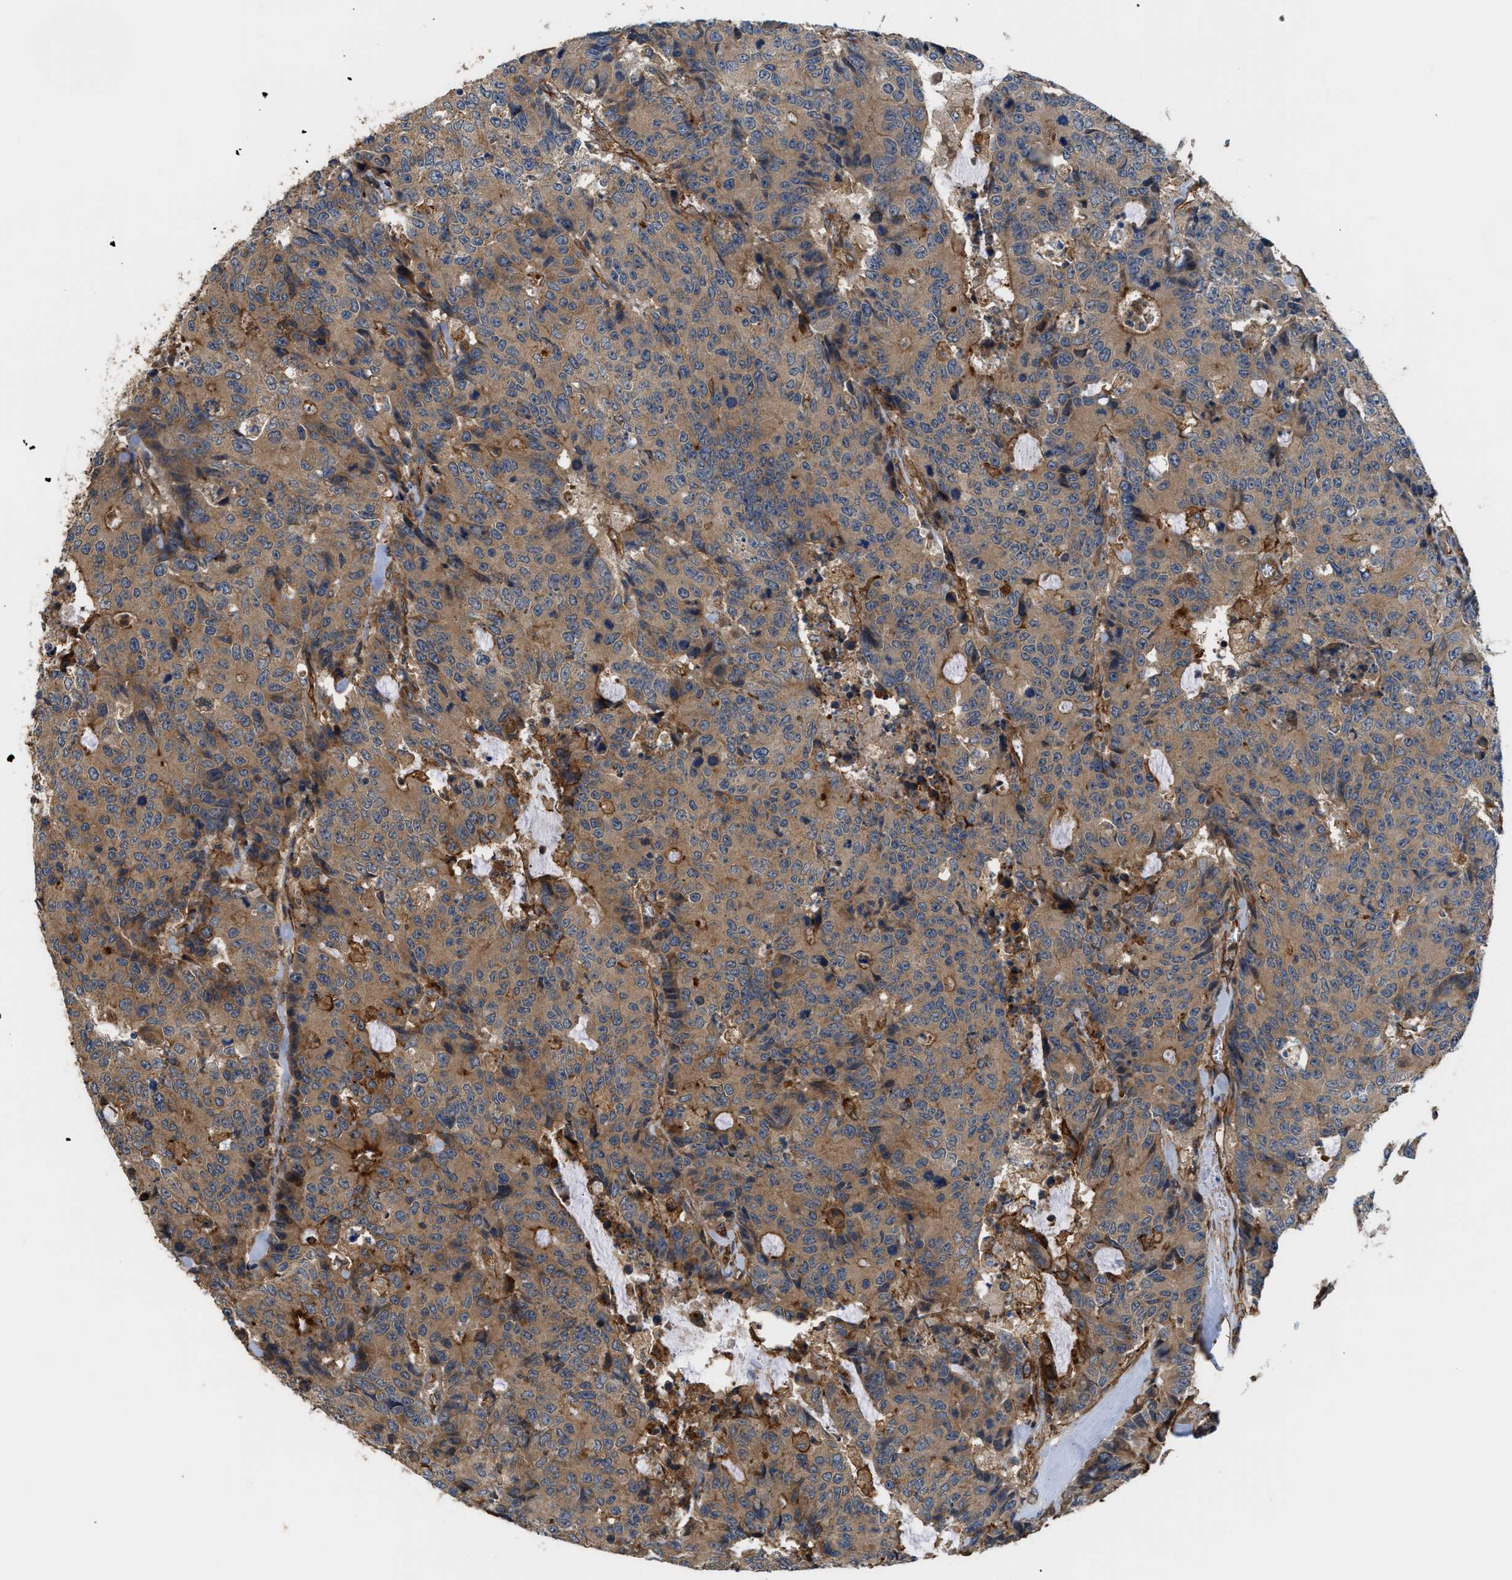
{"staining": {"intensity": "moderate", "quantity": ">75%", "location": "cytoplasmic/membranous"}, "tissue": "colorectal cancer", "cell_type": "Tumor cells", "image_type": "cancer", "snomed": [{"axis": "morphology", "description": "Adenocarcinoma, NOS"}, {"axis": "topography", "description": "Colon"}], "caption": "Adenocarcinoma (colorectal) was stained to show a protein in brown. There is medium levels of moderate cytoplasmic/membranous expression in about >75% of tumor cells.", "gene": "DDHD2", "patient": {"sex": "female", "age": 86}}